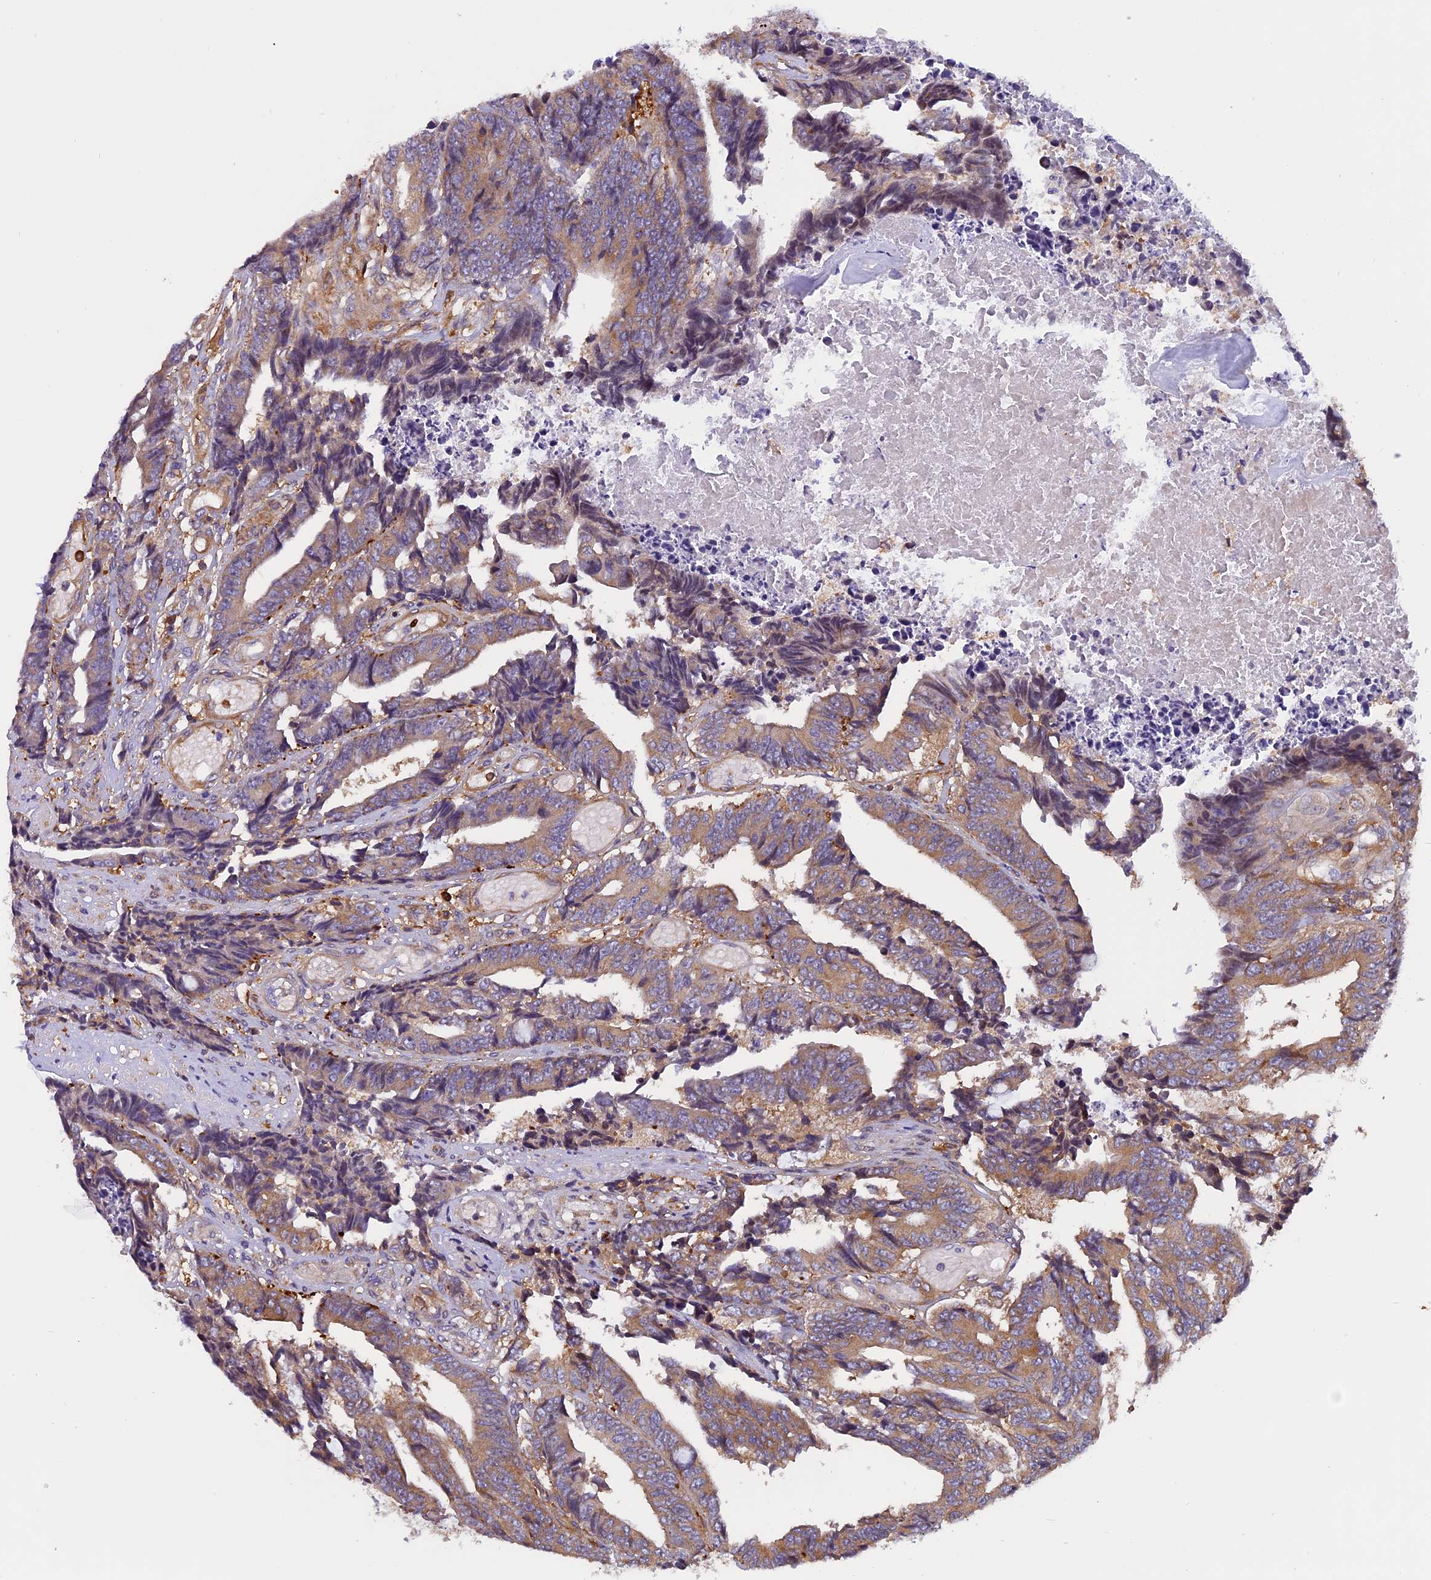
{"staining": {"intensity": "moderate", "quantity": ">75%", "location": "cytoplasmic/membranous"}, "tissue": "colorectal cancer", "cell_type": "Tumor cells", "image_type": "cancer", "snomed": [{"axis": "morphology", "description": "Adenocarcinoma, NOS"}, {"axis": "topography", "description": "Rectum"}], "caption": "Colorectal adenocarcinoma stained with a brown dye reveals moderate cytoplasmic/membranous positive expression in about >75% of tumor cells.", "gene": "EHBP1L1", "patient": {"sex": "male", "age": 84}}